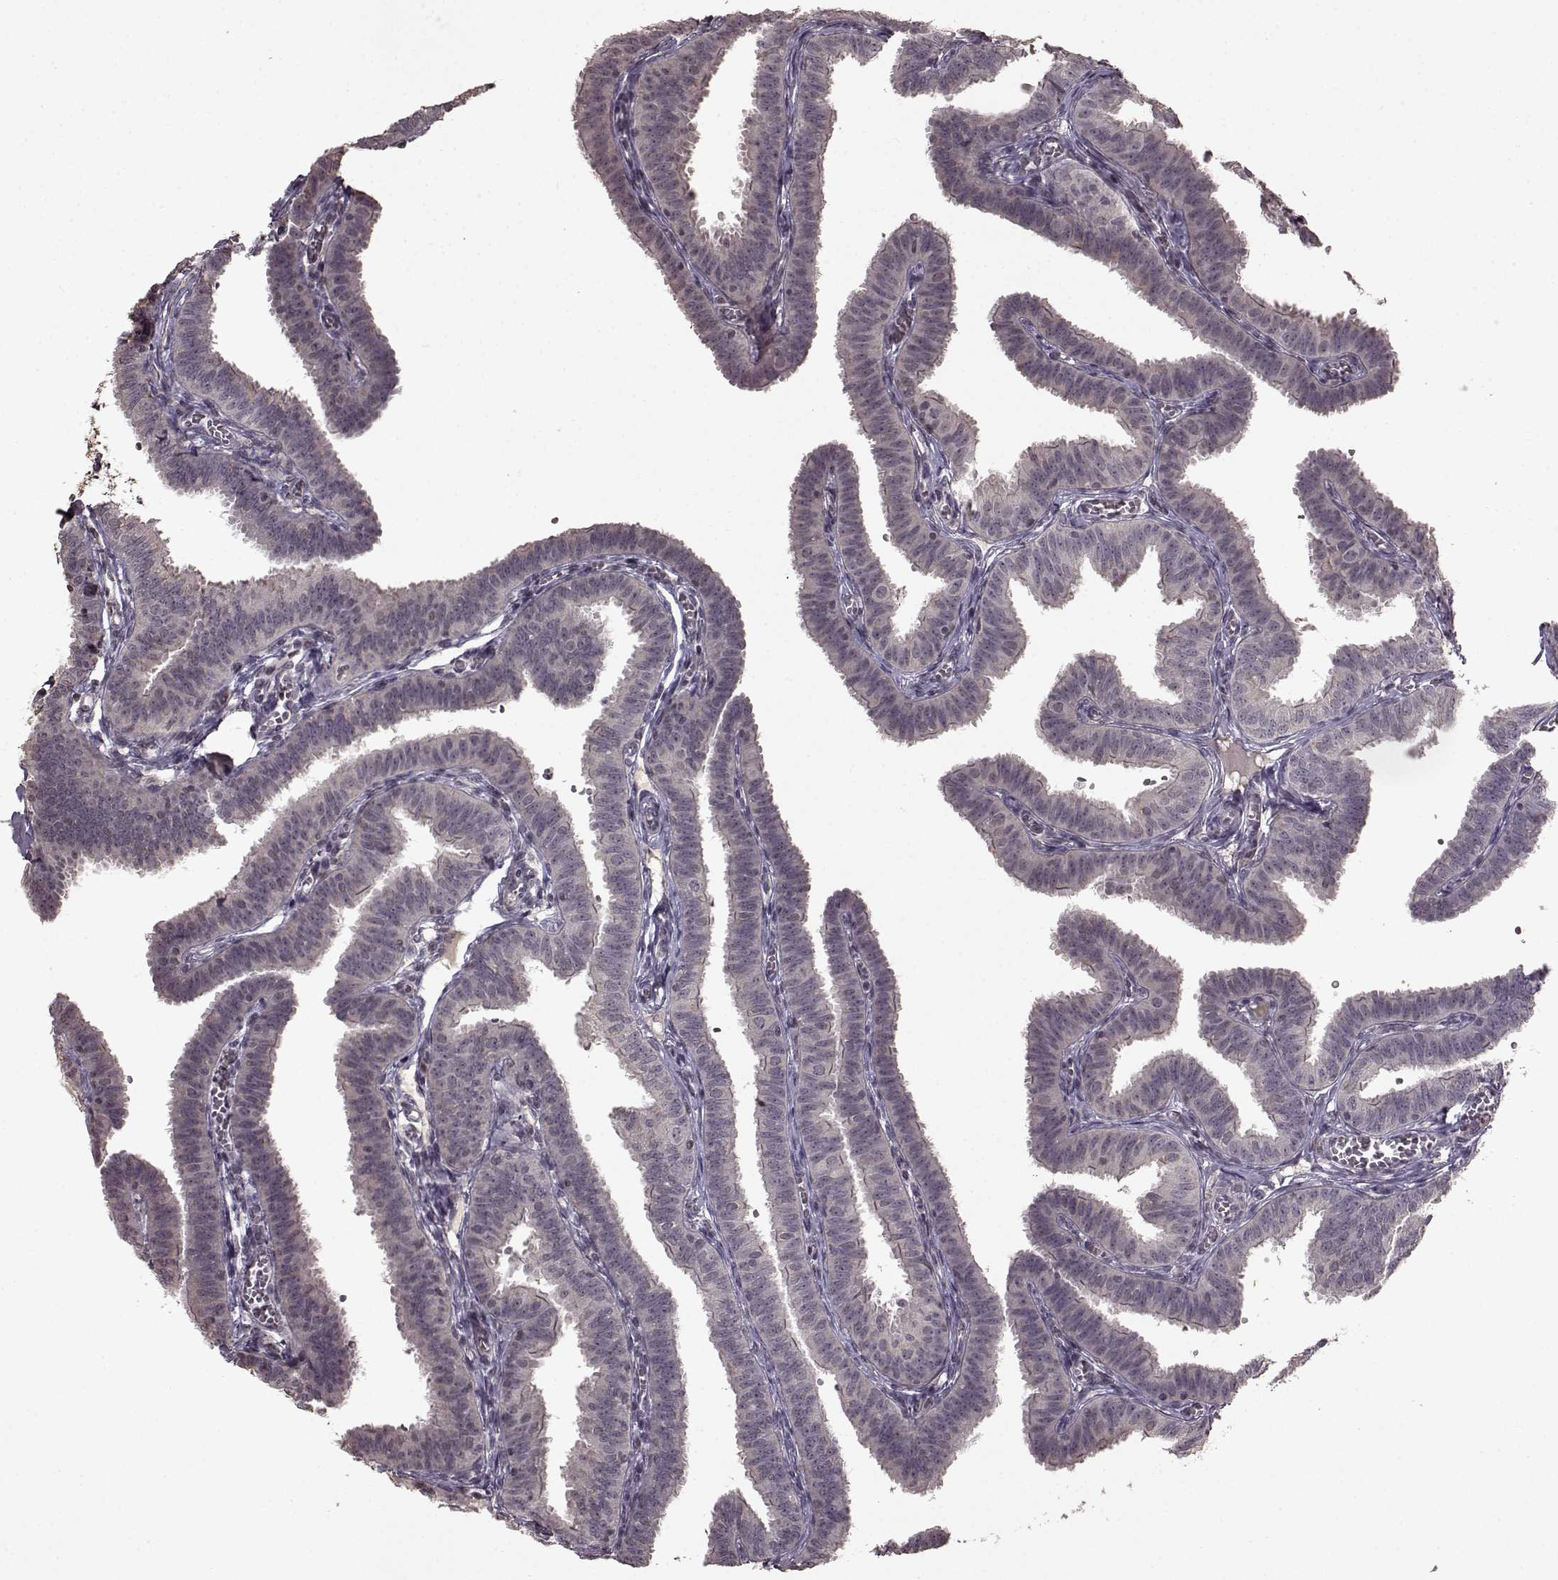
{"staining": {"intensity": "negative", "quantity": "none", "location": "none"}, "tissue": "fallopian tube", "cell_type": "Glandular cells", "image_type": "normal", "snomed": [{"axis": "morphology", "description": "Normal tissue, NOS"}, {"axis": "topography", "description": "Fallopian tube"}], "caption": "This micrograph is of normal fallopian tube stained with immunohistochemistry to label a protein in brown with the nuclei are counter-stained blue. There is no positivity in glandular cells. The staining was performed using DAB to visualize the protein expression in brown, while the nuclei were stained in blue with hematoxylin (Magnification: 20x).", "gene": "LHB", "patient": {"sex": "female", "age": 25}}